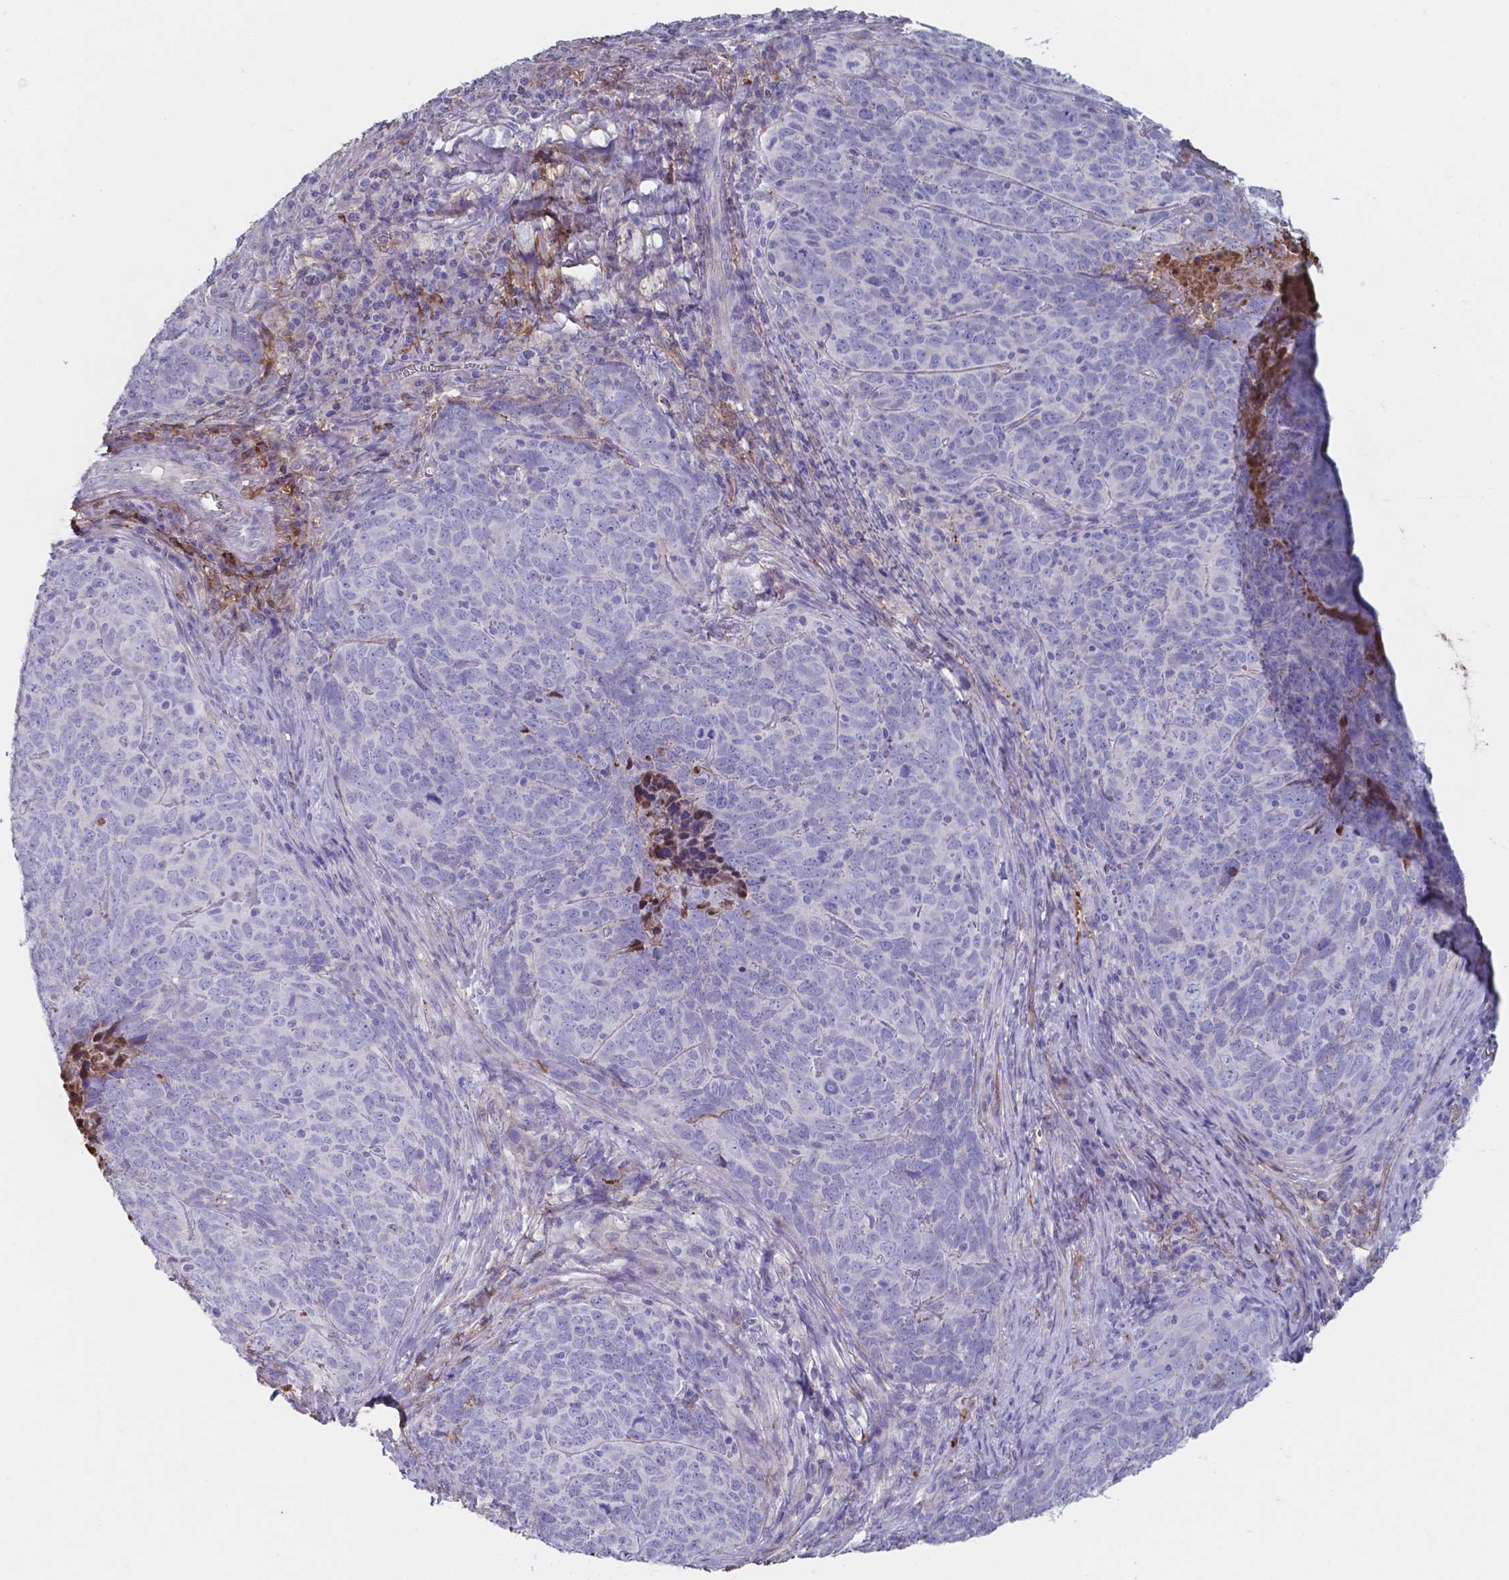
{"staining": {"intensity": "negative", "quantity": "none", "location": "none"}, "tissue": "skin cancer", "cell_type": "Tumor cells", "image_type": "cancer", "snomed": [{"axis": "morphology", "description": "Squamous cell carcinoma, NOS"}, {"axis": "topography", "description": "Skin"}, {"axis": "topography", "description": "Anal"}], "caption": "Immunohistochemical staining of human skin cancer (squamous cell carcinoma) demonstrates no significant staining in tumor cells. The staining was performed using DAB to visualize the protein expression in brown, while the nuclei were stained in blue with hematoxylin (Magnification: 20x).", "gene": "SERPINA1", "patient": {"sex": "female", "age": 51}}